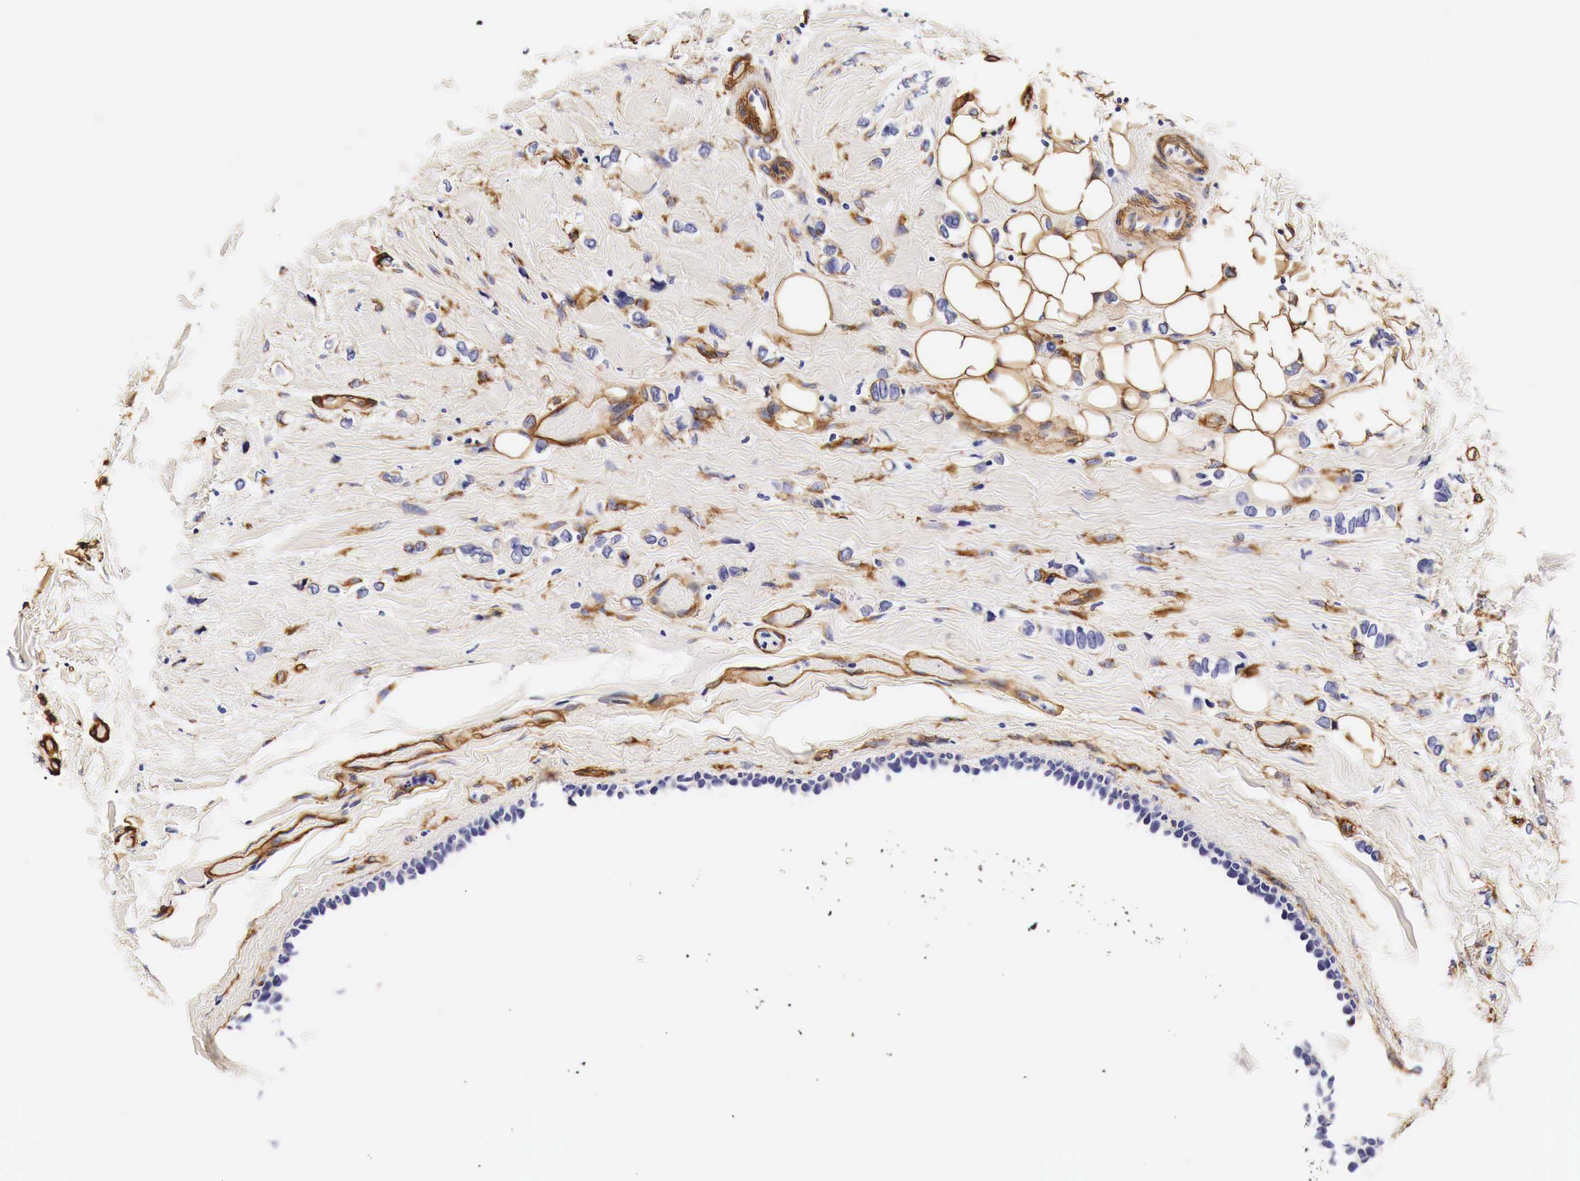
{"staining": {"intensity": "weak", "quantity": "<25%", "location": "cytoplasmic/membranous"}, "tissue": "breast cancer", "cell_type": "Tumor cells", "image_type": "cancer", "snomed": [{"axis": "morphology", "description": "Duct carcinoma"}, {"axis": "topography", "description": "Breast"}], "caption": "A micrograph of human breast cancer is negative for staining in tumor cells. (DAB (3,3'-diaminobenzidine) immunohistochemistry with hematoxylin counter stain).", "gene": "LAMB2", "patient": {"sex": "female", "age": 72}}